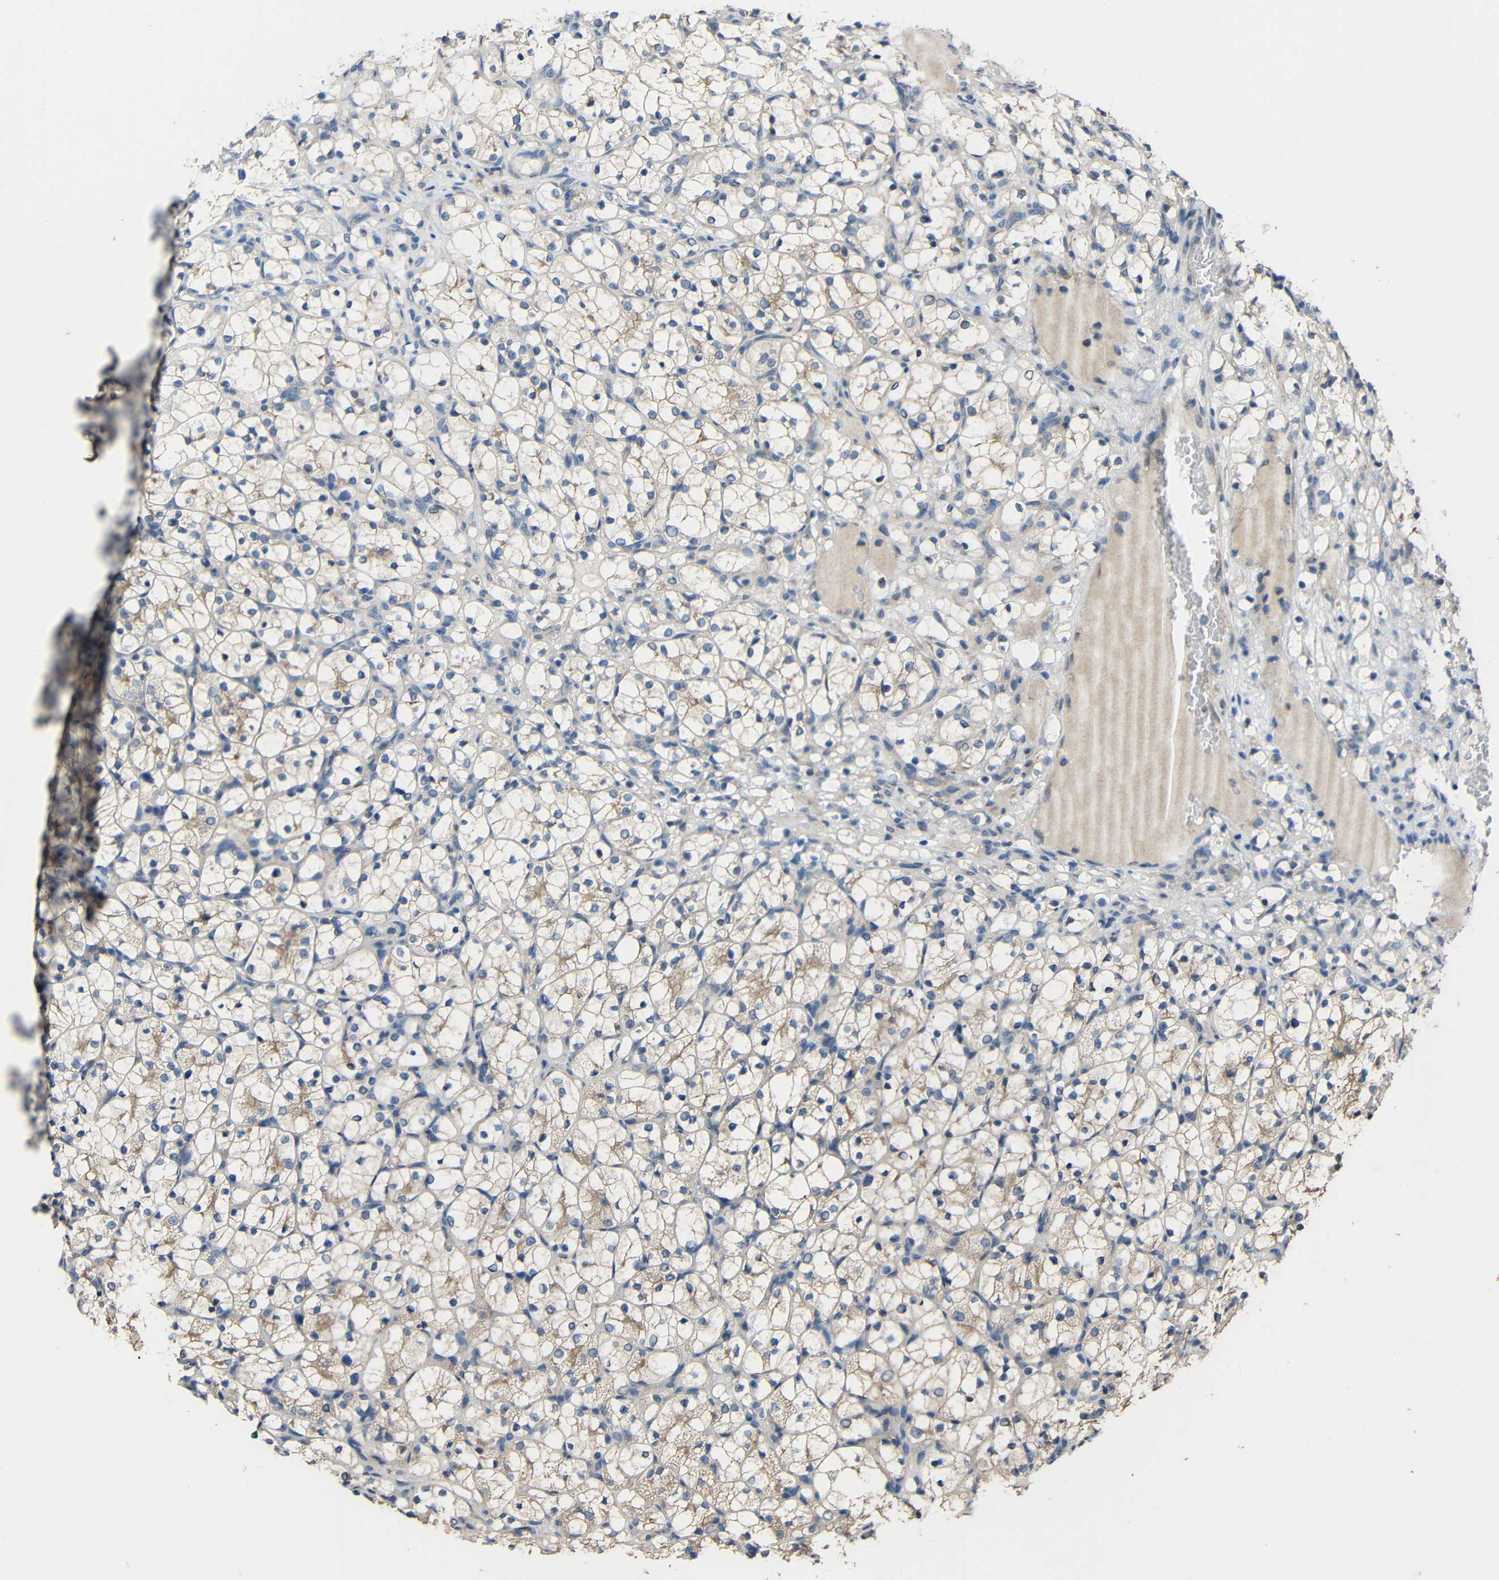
{"staining": {"intensity": "weak", "quantity": "25%-75%", "location": "cytoplasmic/membranous"}, "tissue": "renal cancer", "cell_type": "Tumor cells", "image_type": "cancer", "snomed": [{"axis": "morphology", "description": "Adenocarcinoma, NOS"}, {"axis": "topography", "description": "Kidney"}], "caption": "Human adenocarcinoma (renal) stained with a protein marker reveals weak staining in tumor cells.", "gene": "CHST9", "patient": {"sex": "female", "age": 69}}